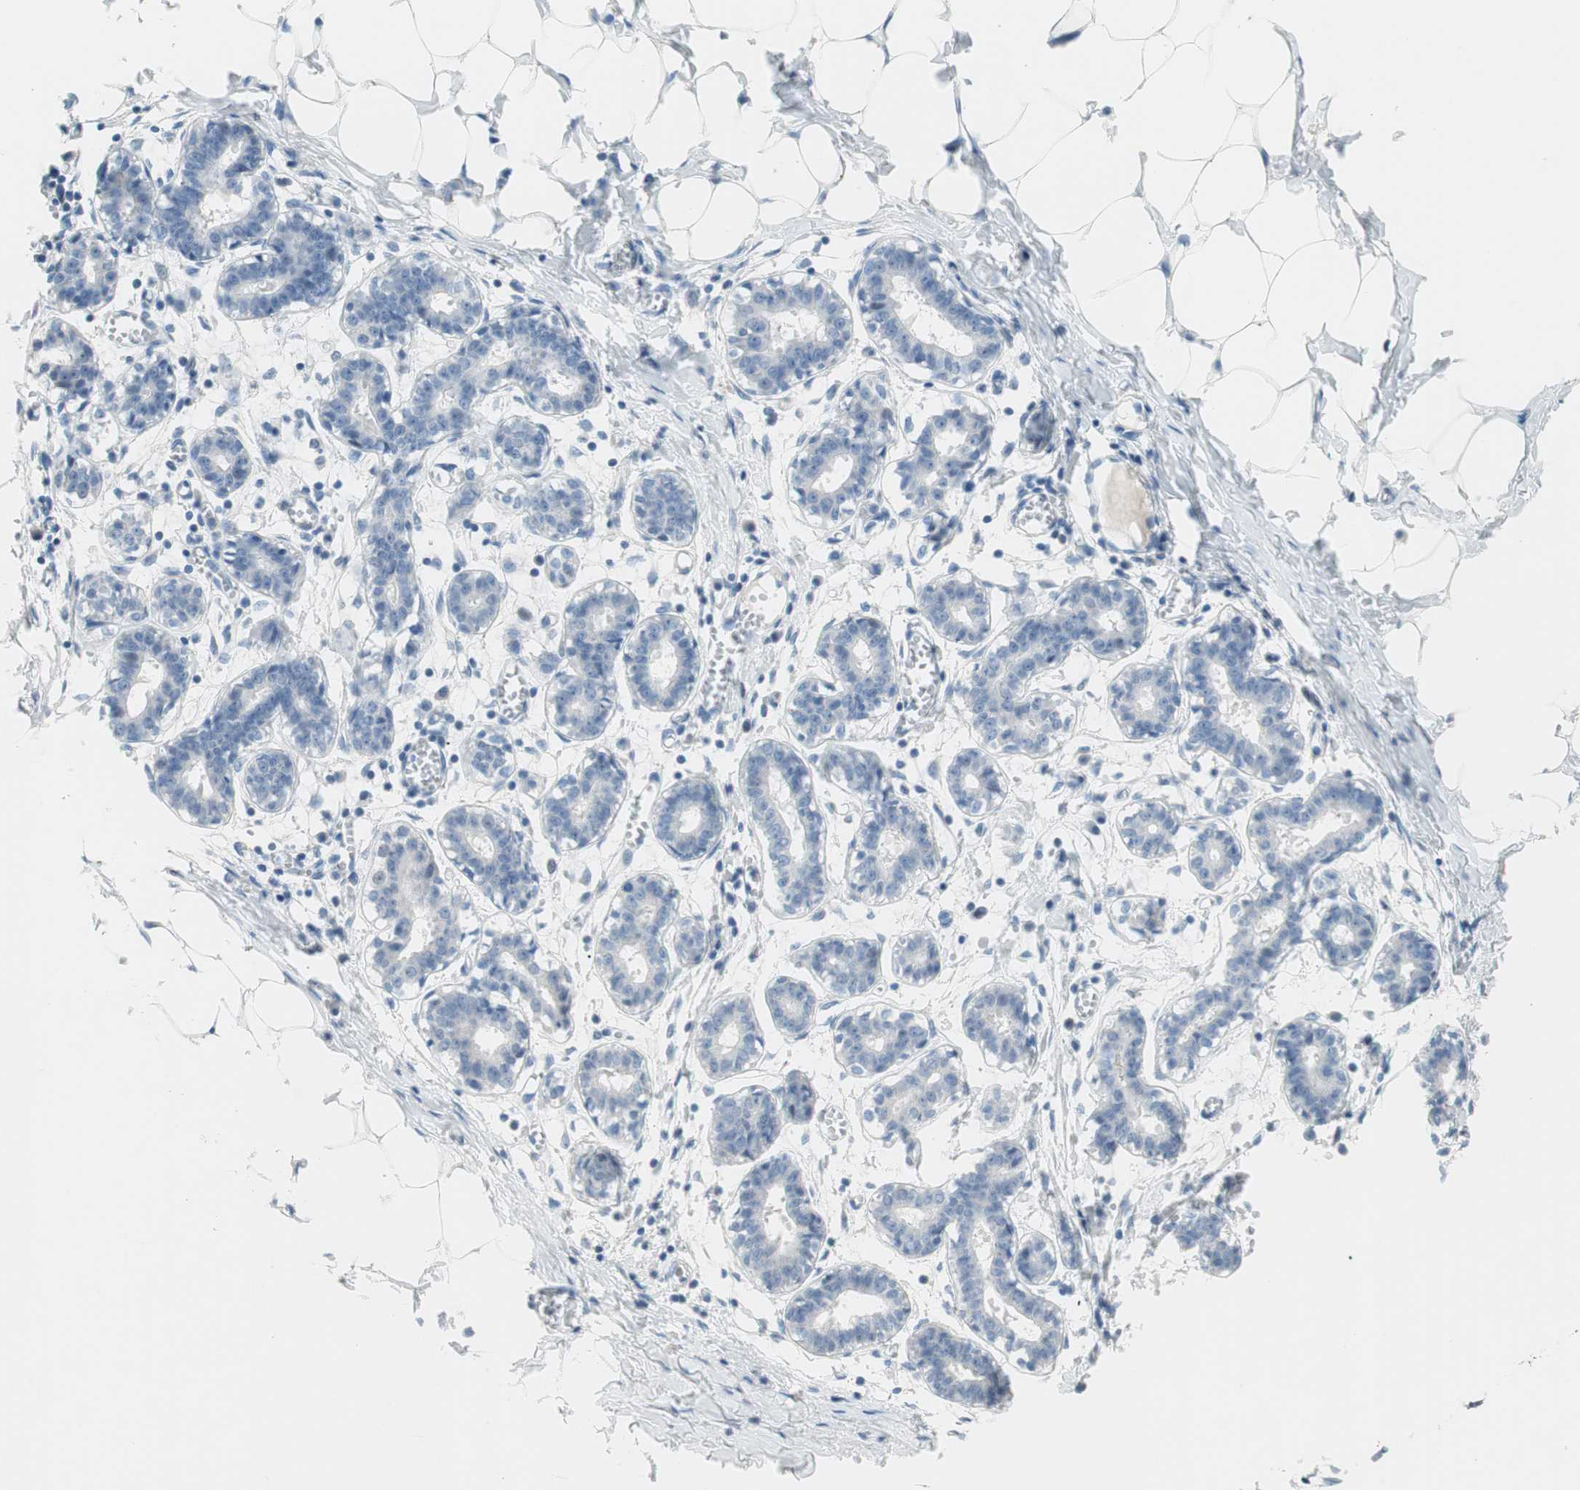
{"staining": {"intensity": "negative", "quantity": "none", "location": "none"}, "tissue": "breast", "cell_type": "Adipocytes", "image_type": "normal", "snomed": [{"axis": "morphology", "description": "Normal tissue, NOS"}, {"axis": "topography", "description": "Breast"}], "caption": "IHC photomicrograph of benign breast: breast stained with DAB (3,3'-diaminobenzidine) reveals no significant protein positivity in adipocytes. (Brightfield microscopy of DAB IHC at high magnification).", "gene": "FOSL1", "patient": {"sex": "female", "age": 27}}